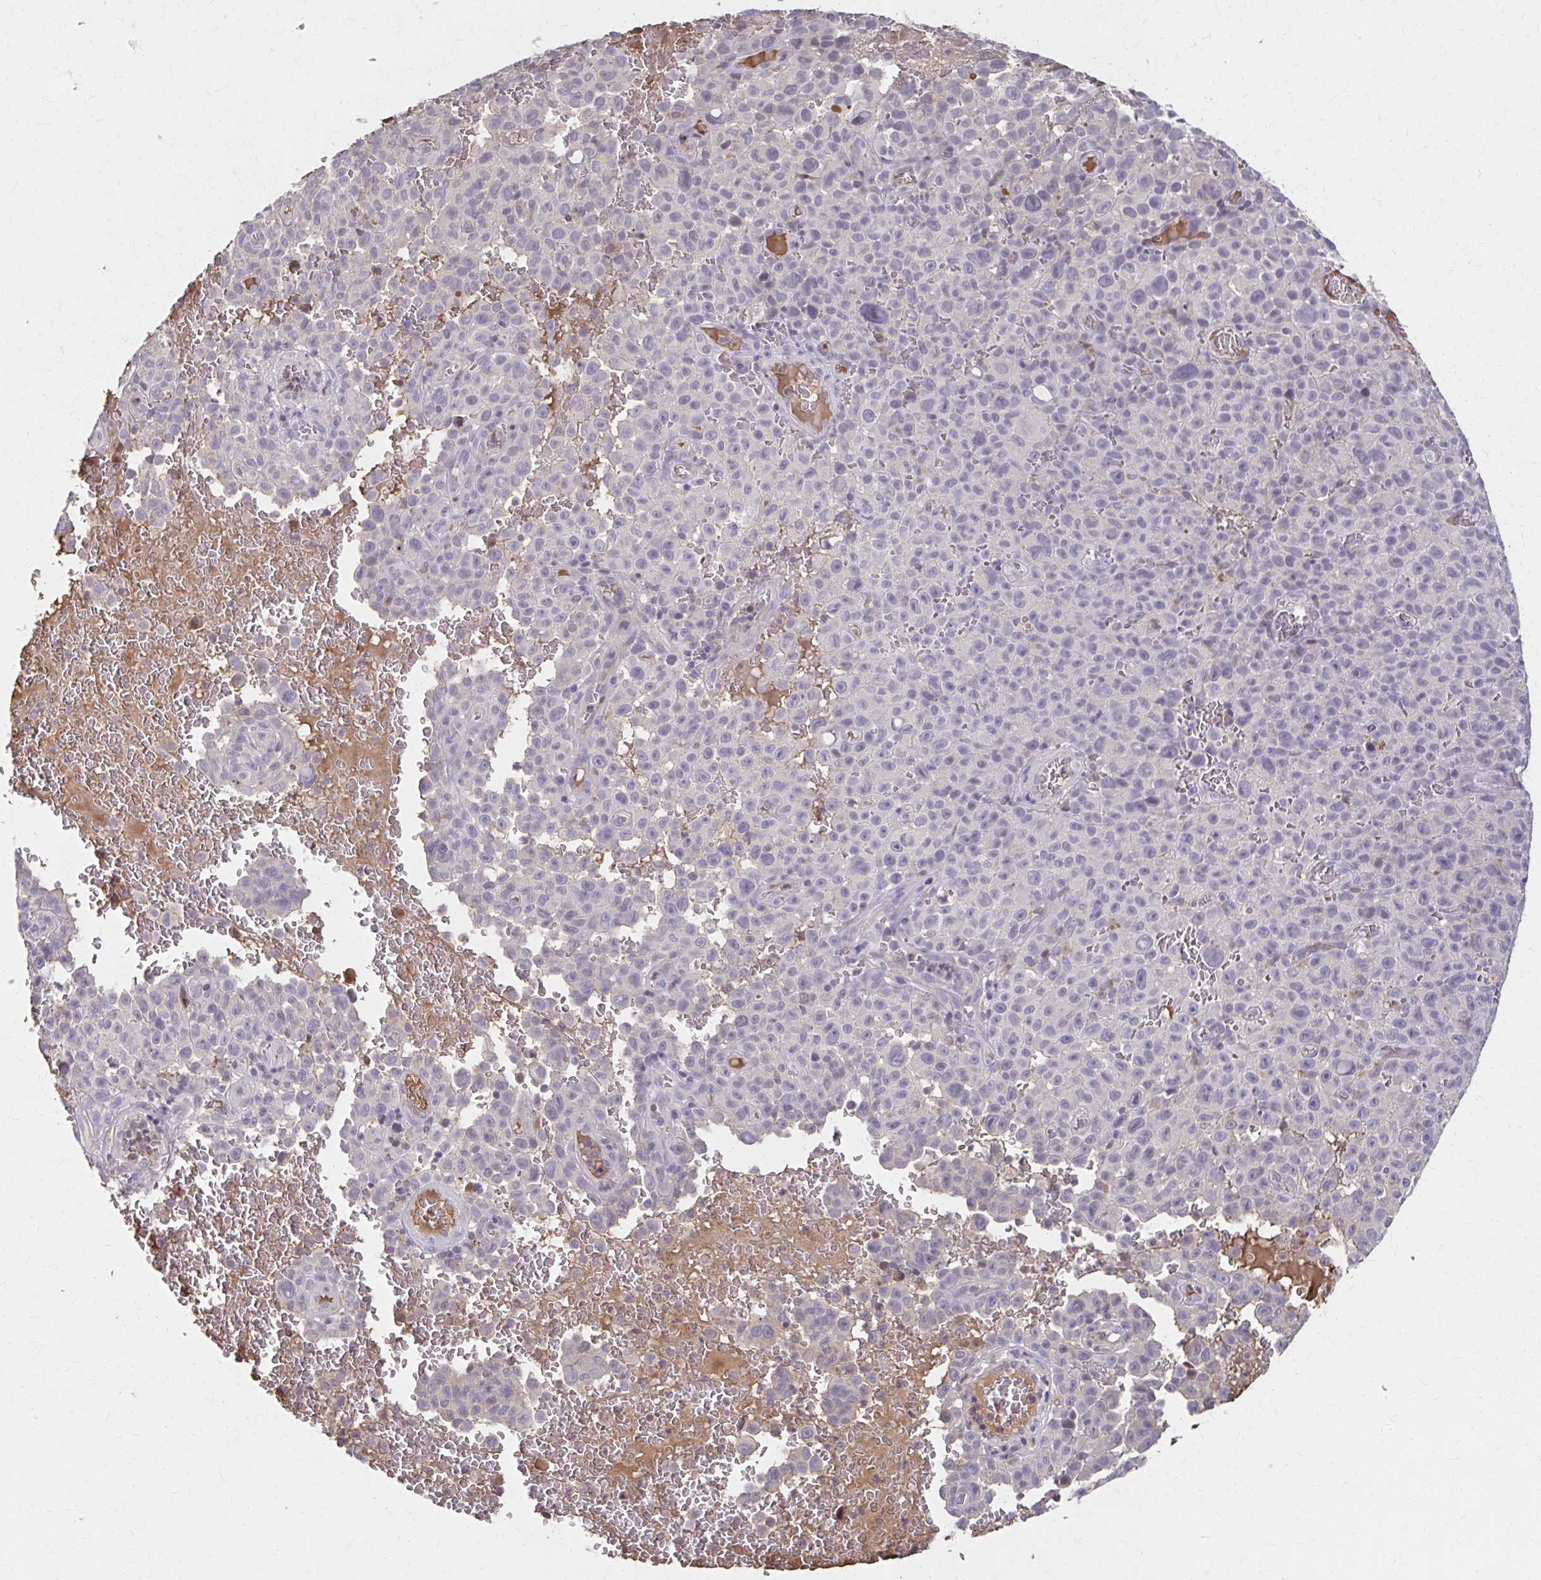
{"staining": {"intensity": "negative", "quantity": "none", "location": "none"}, "tissue": "melanoma", "cell_type": "Tumor cells", "image_type": "cancer", "snomed": [{"axis": "morphology", "description": "Malignant melanoma, NOS"}, {"axis": "topography", "description": "Skin"}], "caption": "An immunohistochemistry micrograph of melanoma is shown. There is no staining in tumor cells of melanoma.", "gene": "HMGCS2", "patient": {"sex": "female", "age": 82}}